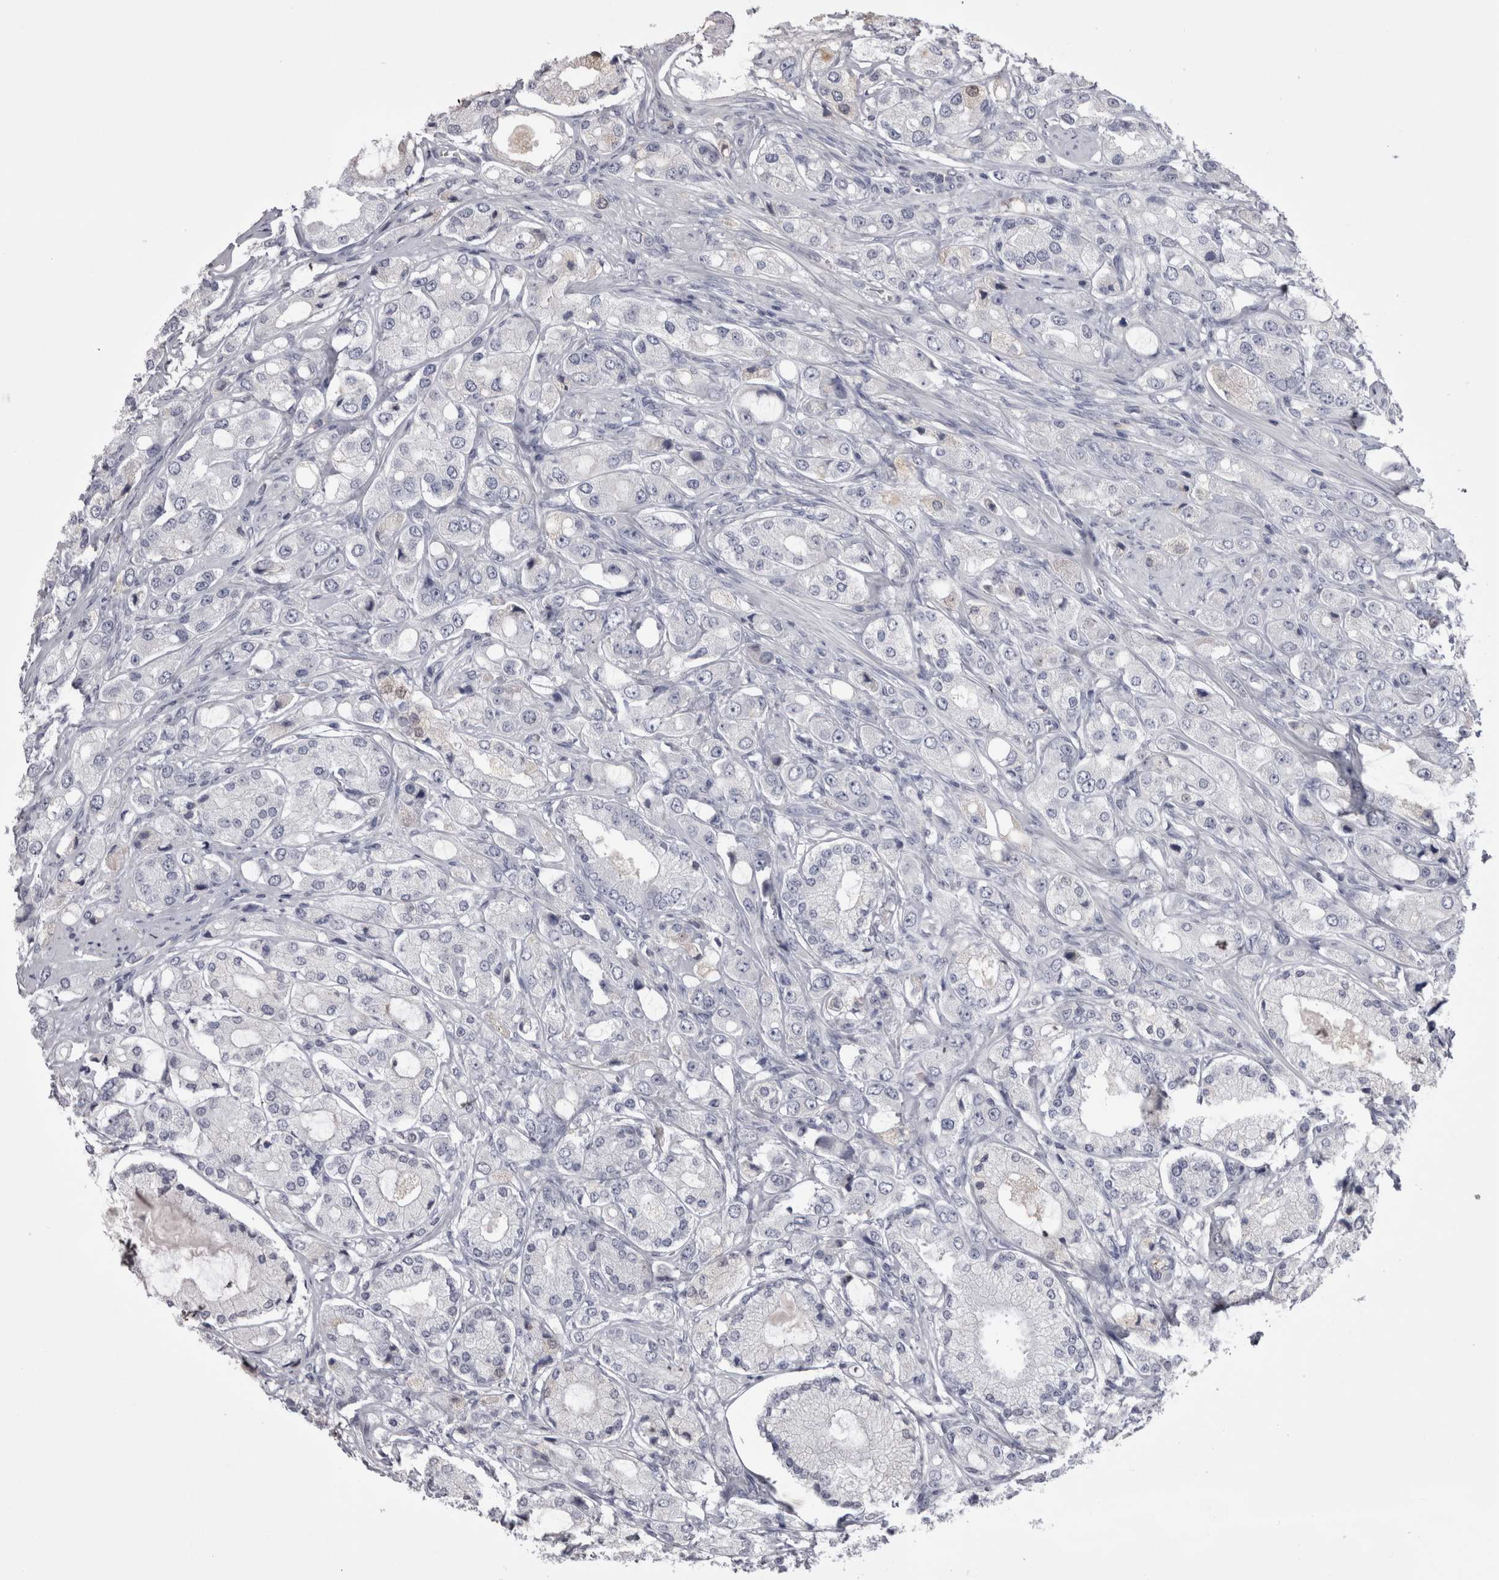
{"staining": {"intensity": "negative", "quantity": "none", "location": "none"}, "tissue": "prostate cancer", "cell_type": "Tumor cells", "image_type": "cancer", "snomed": [{"axis": "morphology", "description": "Adenocarcinoma, High grade"}, {"axis": "topography", "description": "Prostate"}], "caption": "A high-resolution histopathology image shows IHC staining of adenocarcinoma (high-grade) (prostate), which displays no significant expression in tumor cells. (Stains: DAB immunohistochemistry (IHC) with hematoxylin counter stain, Microscopy: brightfield microscopy at high magnification).", "gene": "SAA4", "patient": {"sex": "male", "age": 65}}